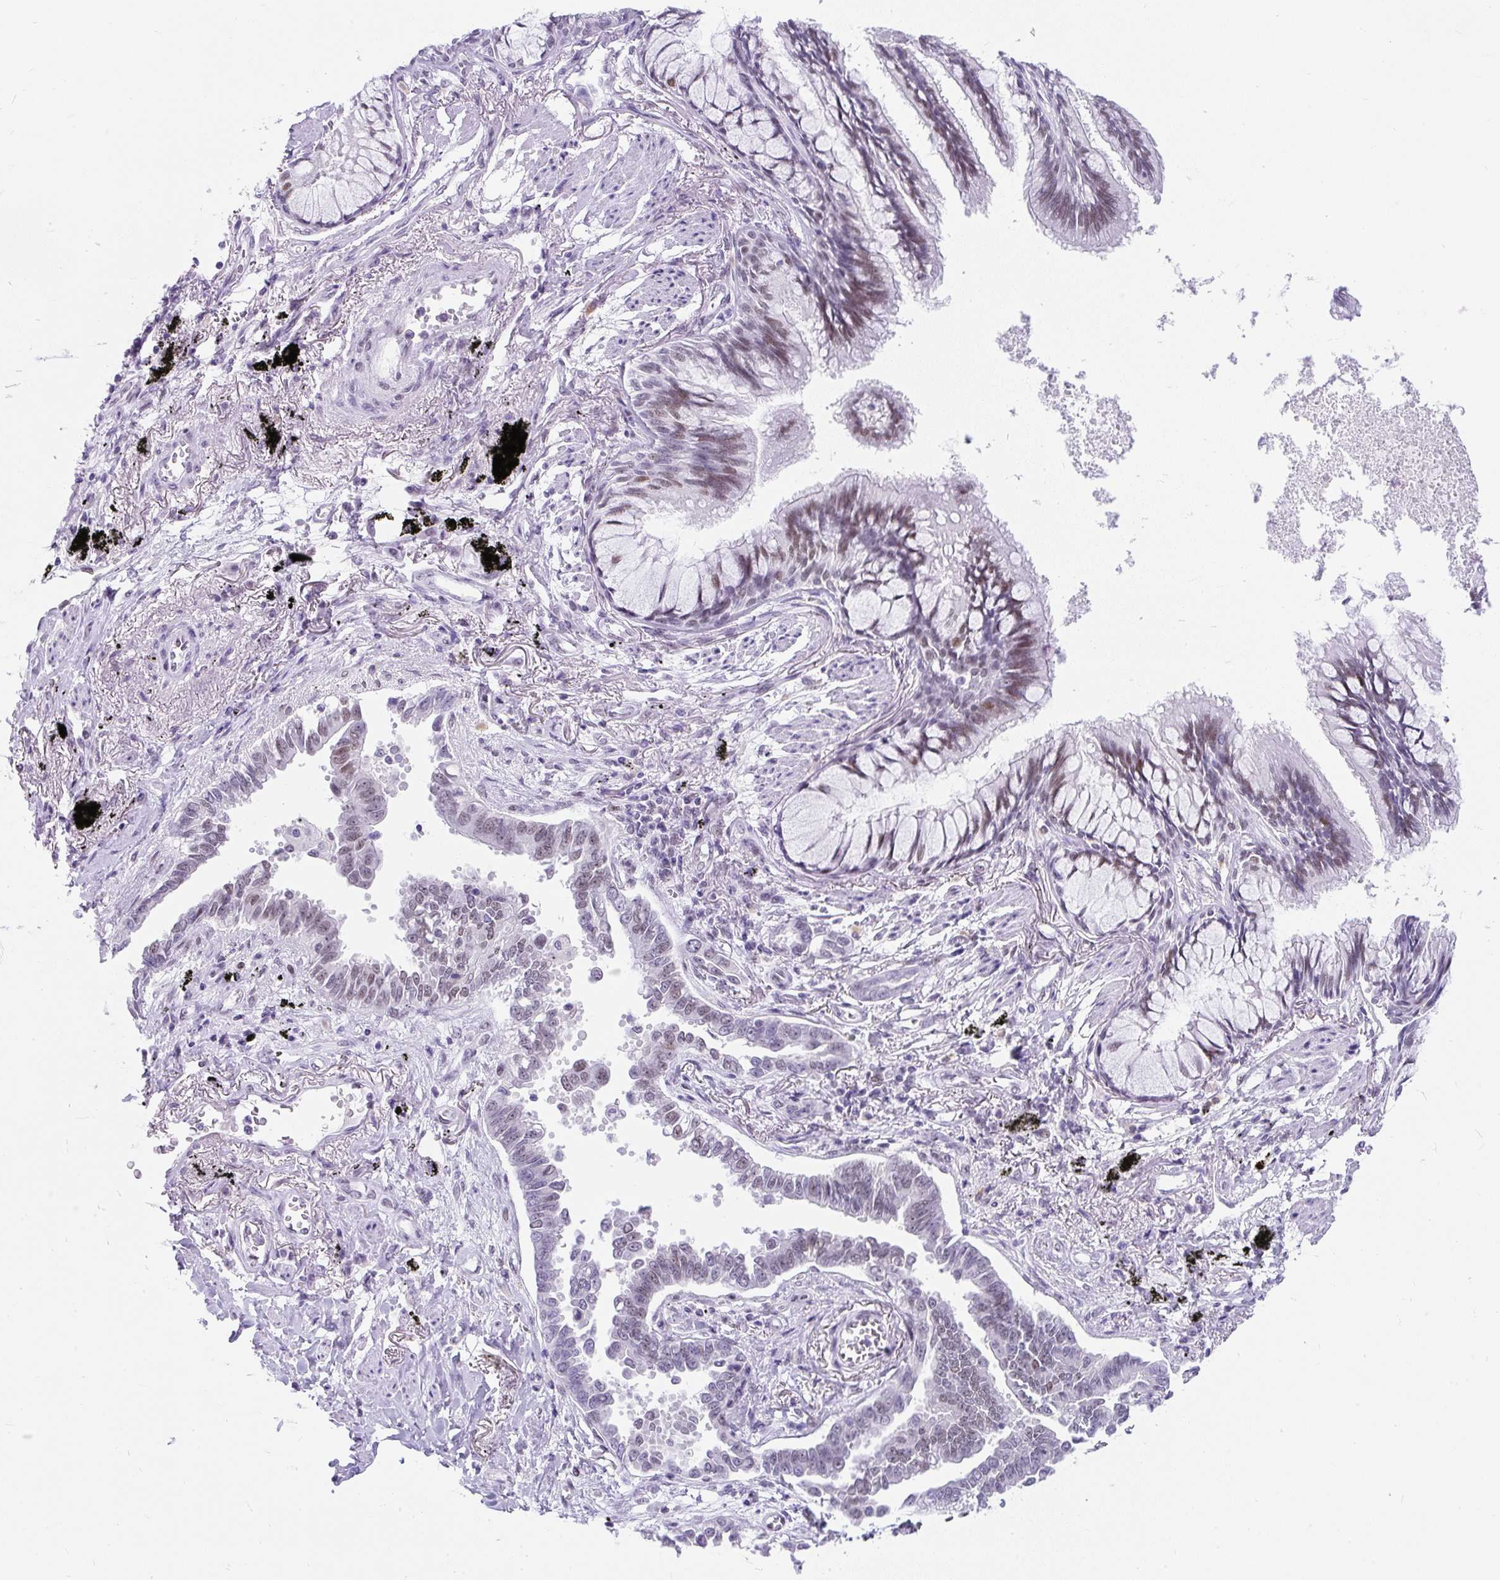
{"staining": {"intensity": "weak", "quantity": "<25%", "location": "nuclear"}, "tissue": "lung cancer", "cell_type": "Tumor cells", "image_type": "cancer", "snomed": [{"axis": "morphology", "description": "Adenocarcinoma, NOS"}, {"axis": "topography", "description": "Lung"}], "caption": "Immunohistochemistry micrograph of lung cancer stained for a protein (brown), which exhibits no expression in tumor cells.", "gene": "PLCXD2", "patient": {"sex": "male", "age": 67}}